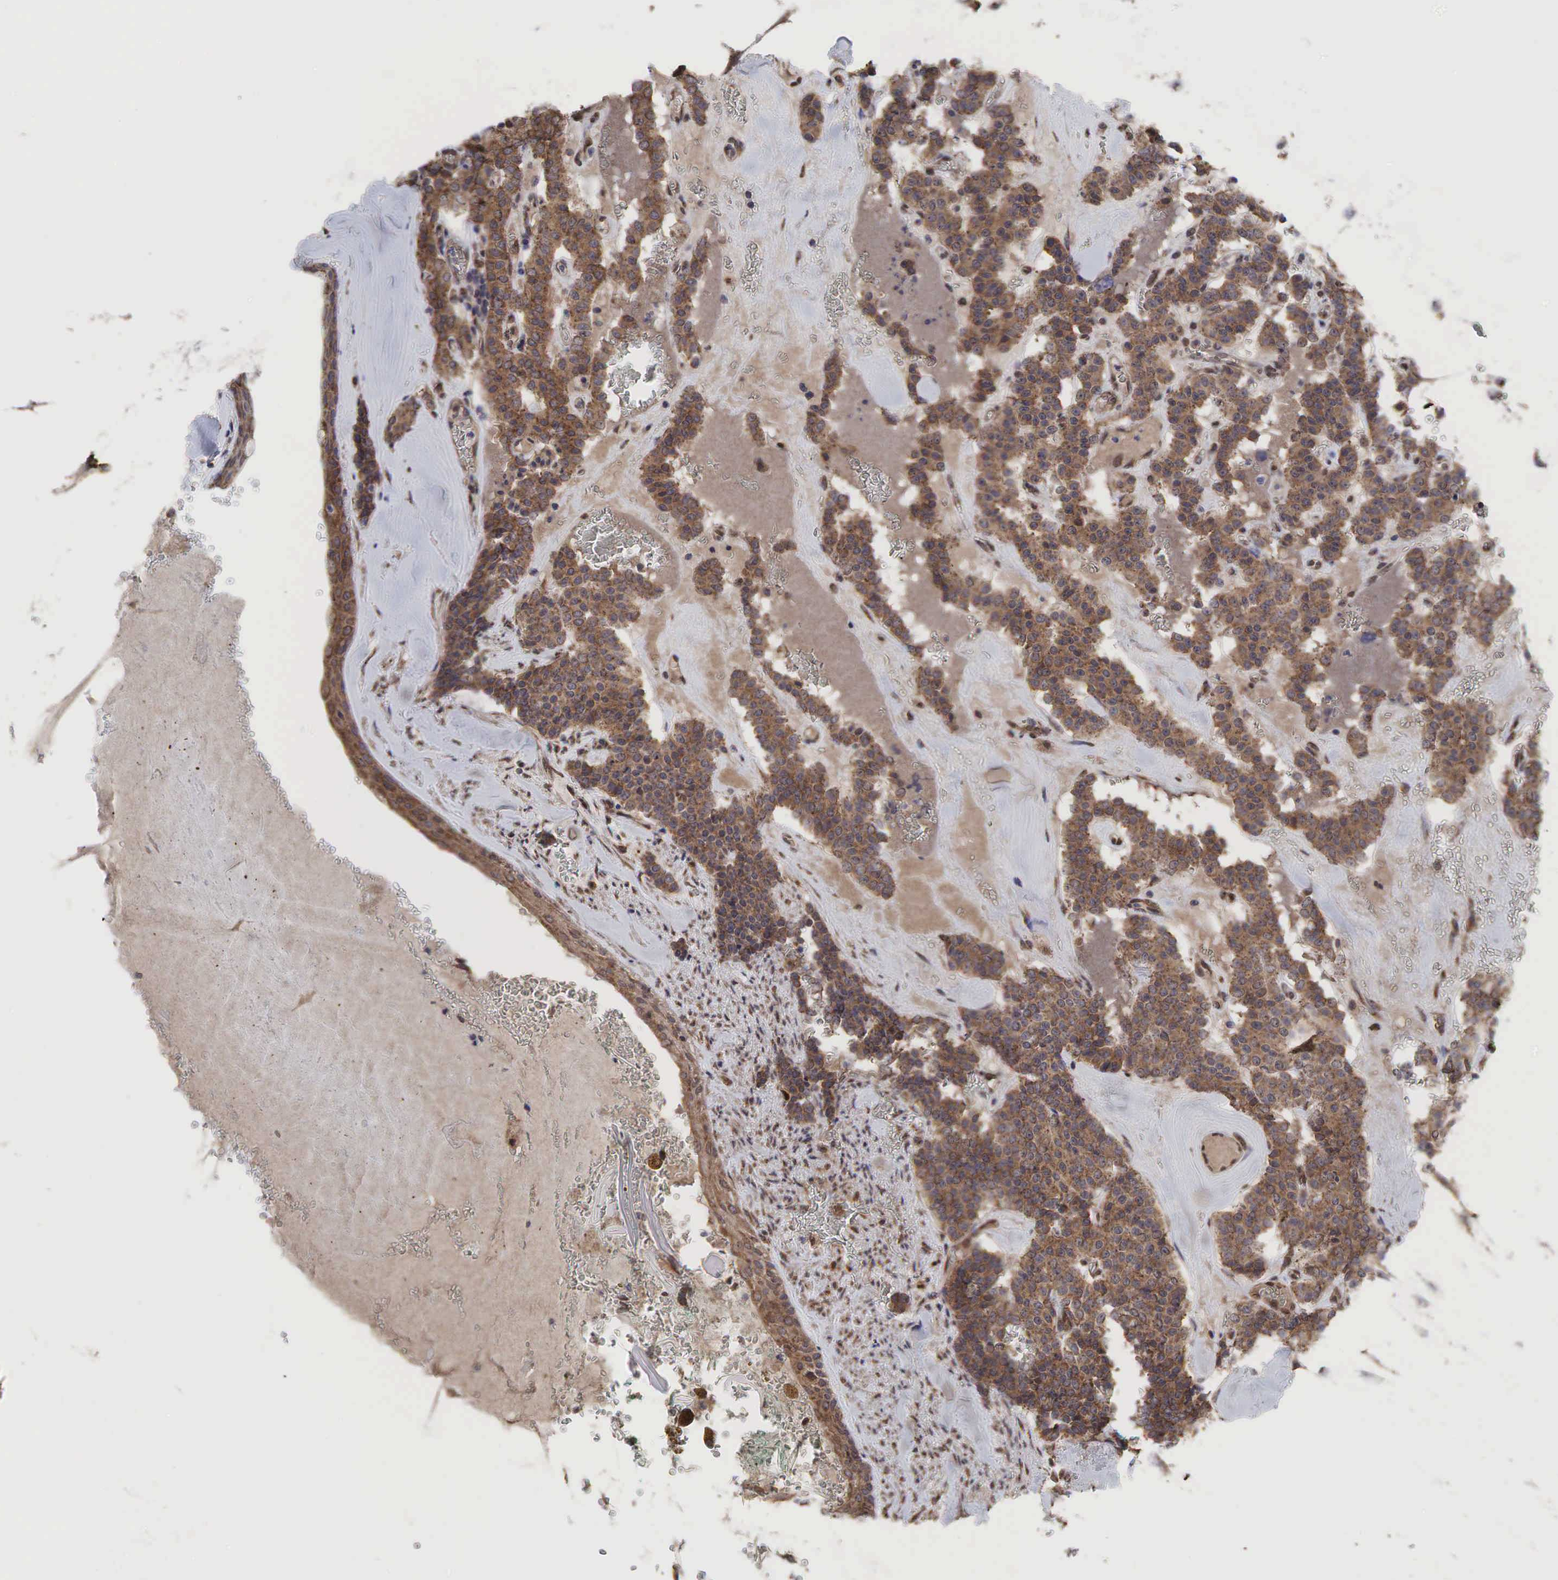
{"staining": {"intensity": "moderate", "quantity": ">75%", "location": "cytoplasmic/membranous"}, "tissue": "carcinoid", "cell_type": "Tumor cells", "image_type": "cancer", "snomed": [{"axis": "morphology", "description": "Carcinoid, malignant, NOS"}, {"axis": "topography", "description": "Bronchus"}], "caption": "An IHC photomicrograph of tumor tissue is shown. Protein staining in brown shows moderate cytoplasmic/membranous positivity in carcinoid within tumor cells.", "gene": "PABPC5", "patient": {"sex": "male", "age": 55}}